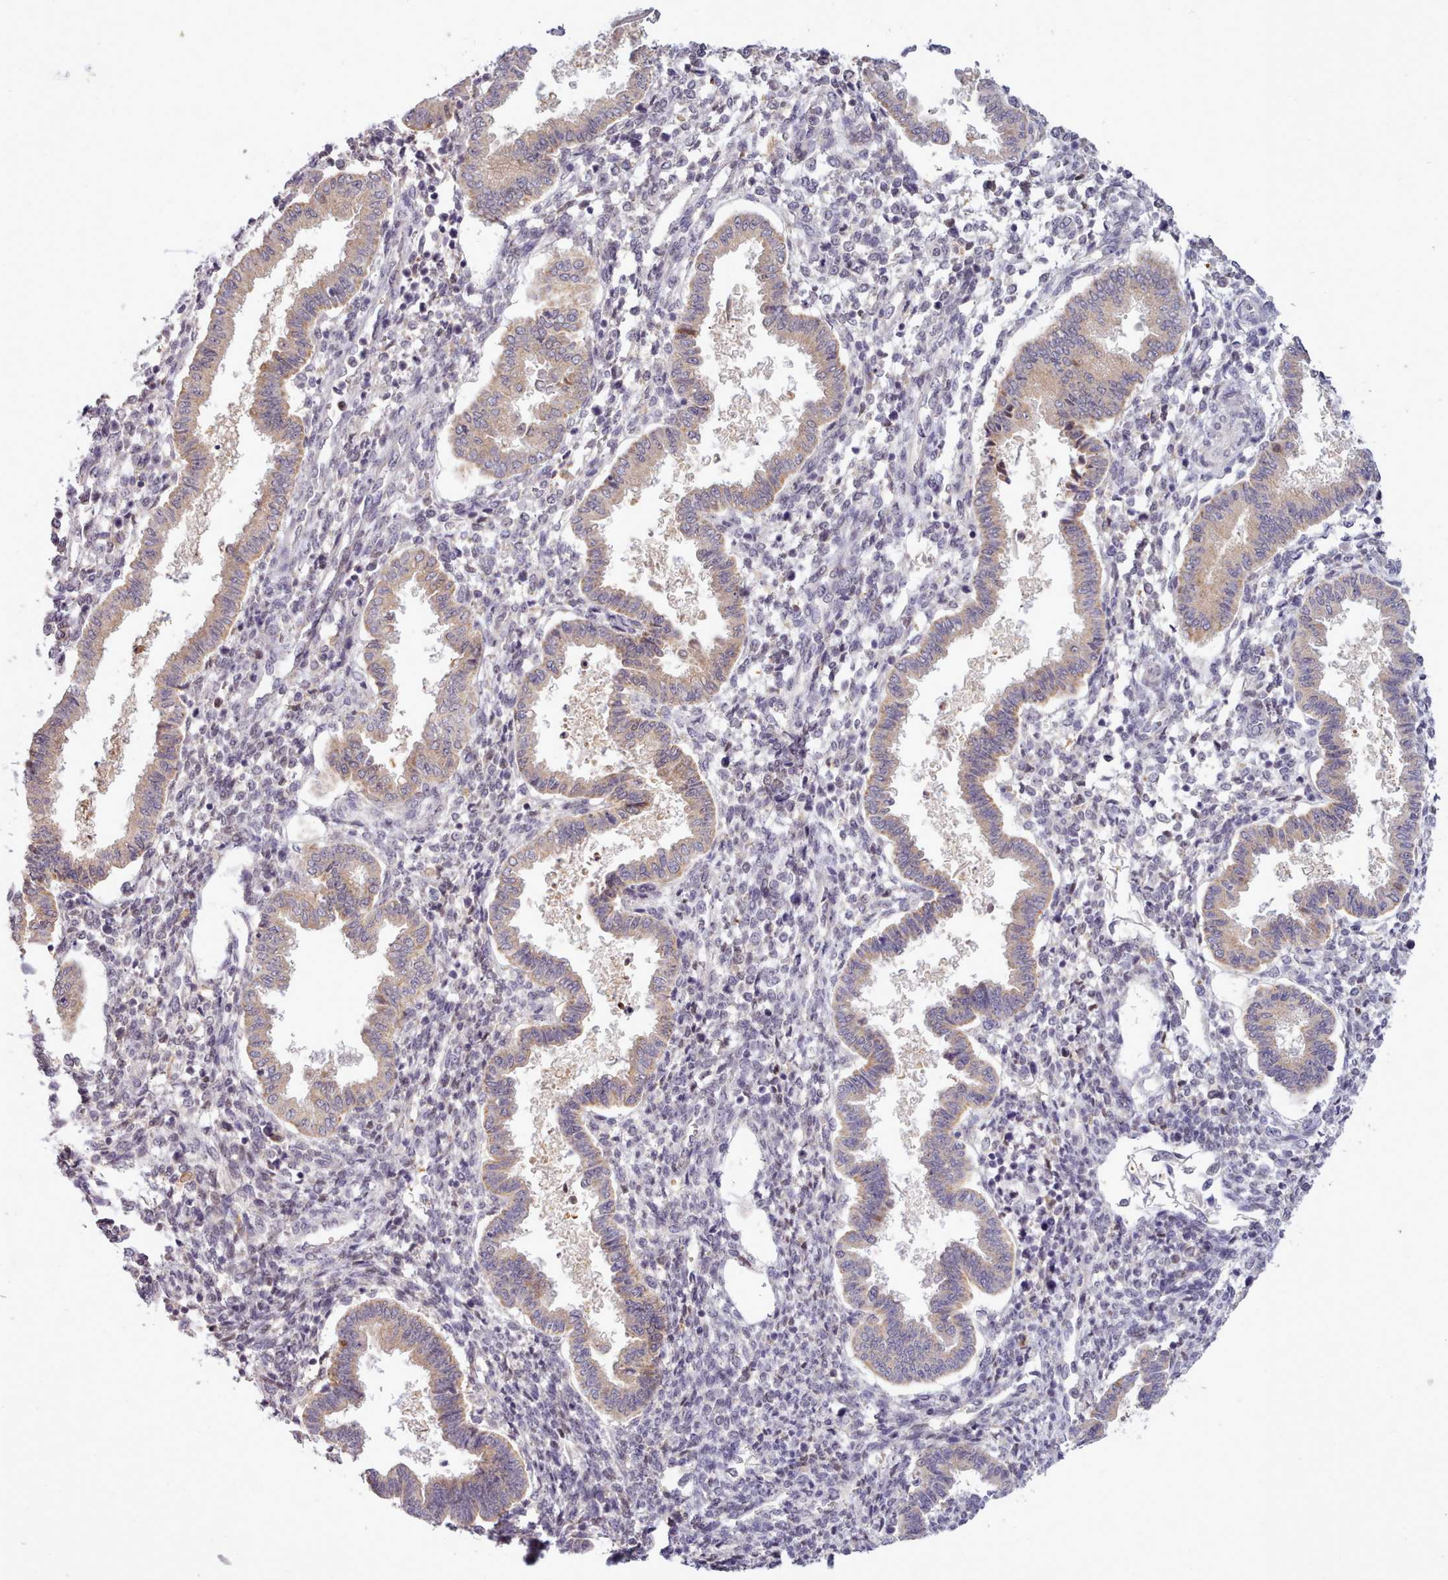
{"staining": {"intensity": "negative", "quantity": "none", "location": "none"}, "tissue": "endometrium", "cell_type": "Cells in endometrial stroma", "image_type": "normal", "snomed": [{"axis": "morphology", "description": "Normal tissue, NOS"}, {"axis": "topography", "description": "Endometrium"}], "caption": "Protein analysis of unremarkable endometrium reveals no significant staining in cells in endometrial stroma.", "gene": "ARL17A", "patient": {"sex": "female", "age": 24}}